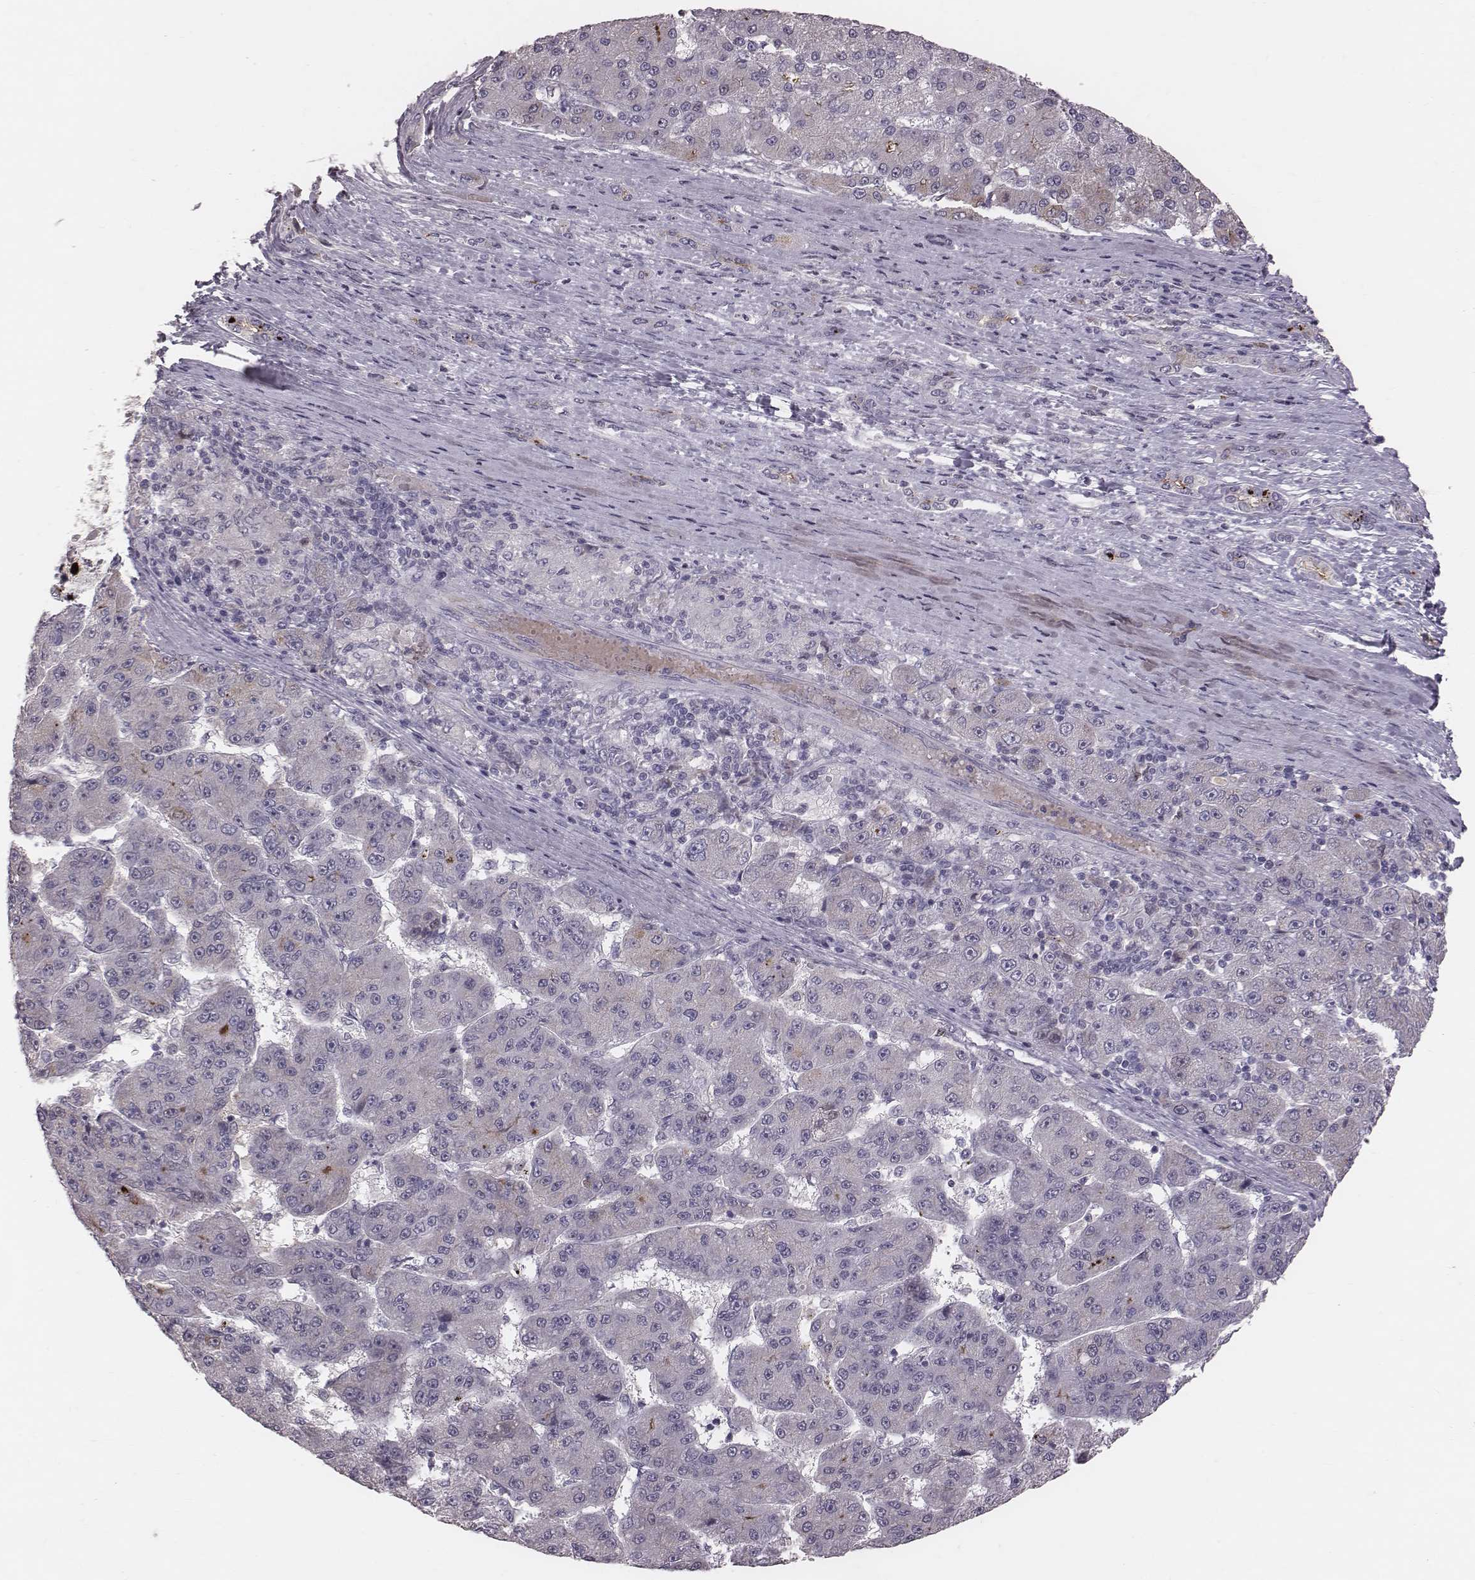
{"staining": {"intensity": "negative", "quantity": "none", "location": "none"}, "tissue": "liver cancer", "cell_type": "Tumor cells", "image_type": "cancer", "snomed": [{"axis": "morphology", "description": "Carcinoma, Hepatocellular, NOS"}, {"axis": "topography", "description": "Liver"}], "caption": "This is an IHC histopathology image of liver cancer (hepatocellular carcinoma). There is no positivity in tumor cells.", "gene": "CFTR", "patient": {"sex": "male", "age": 67}}